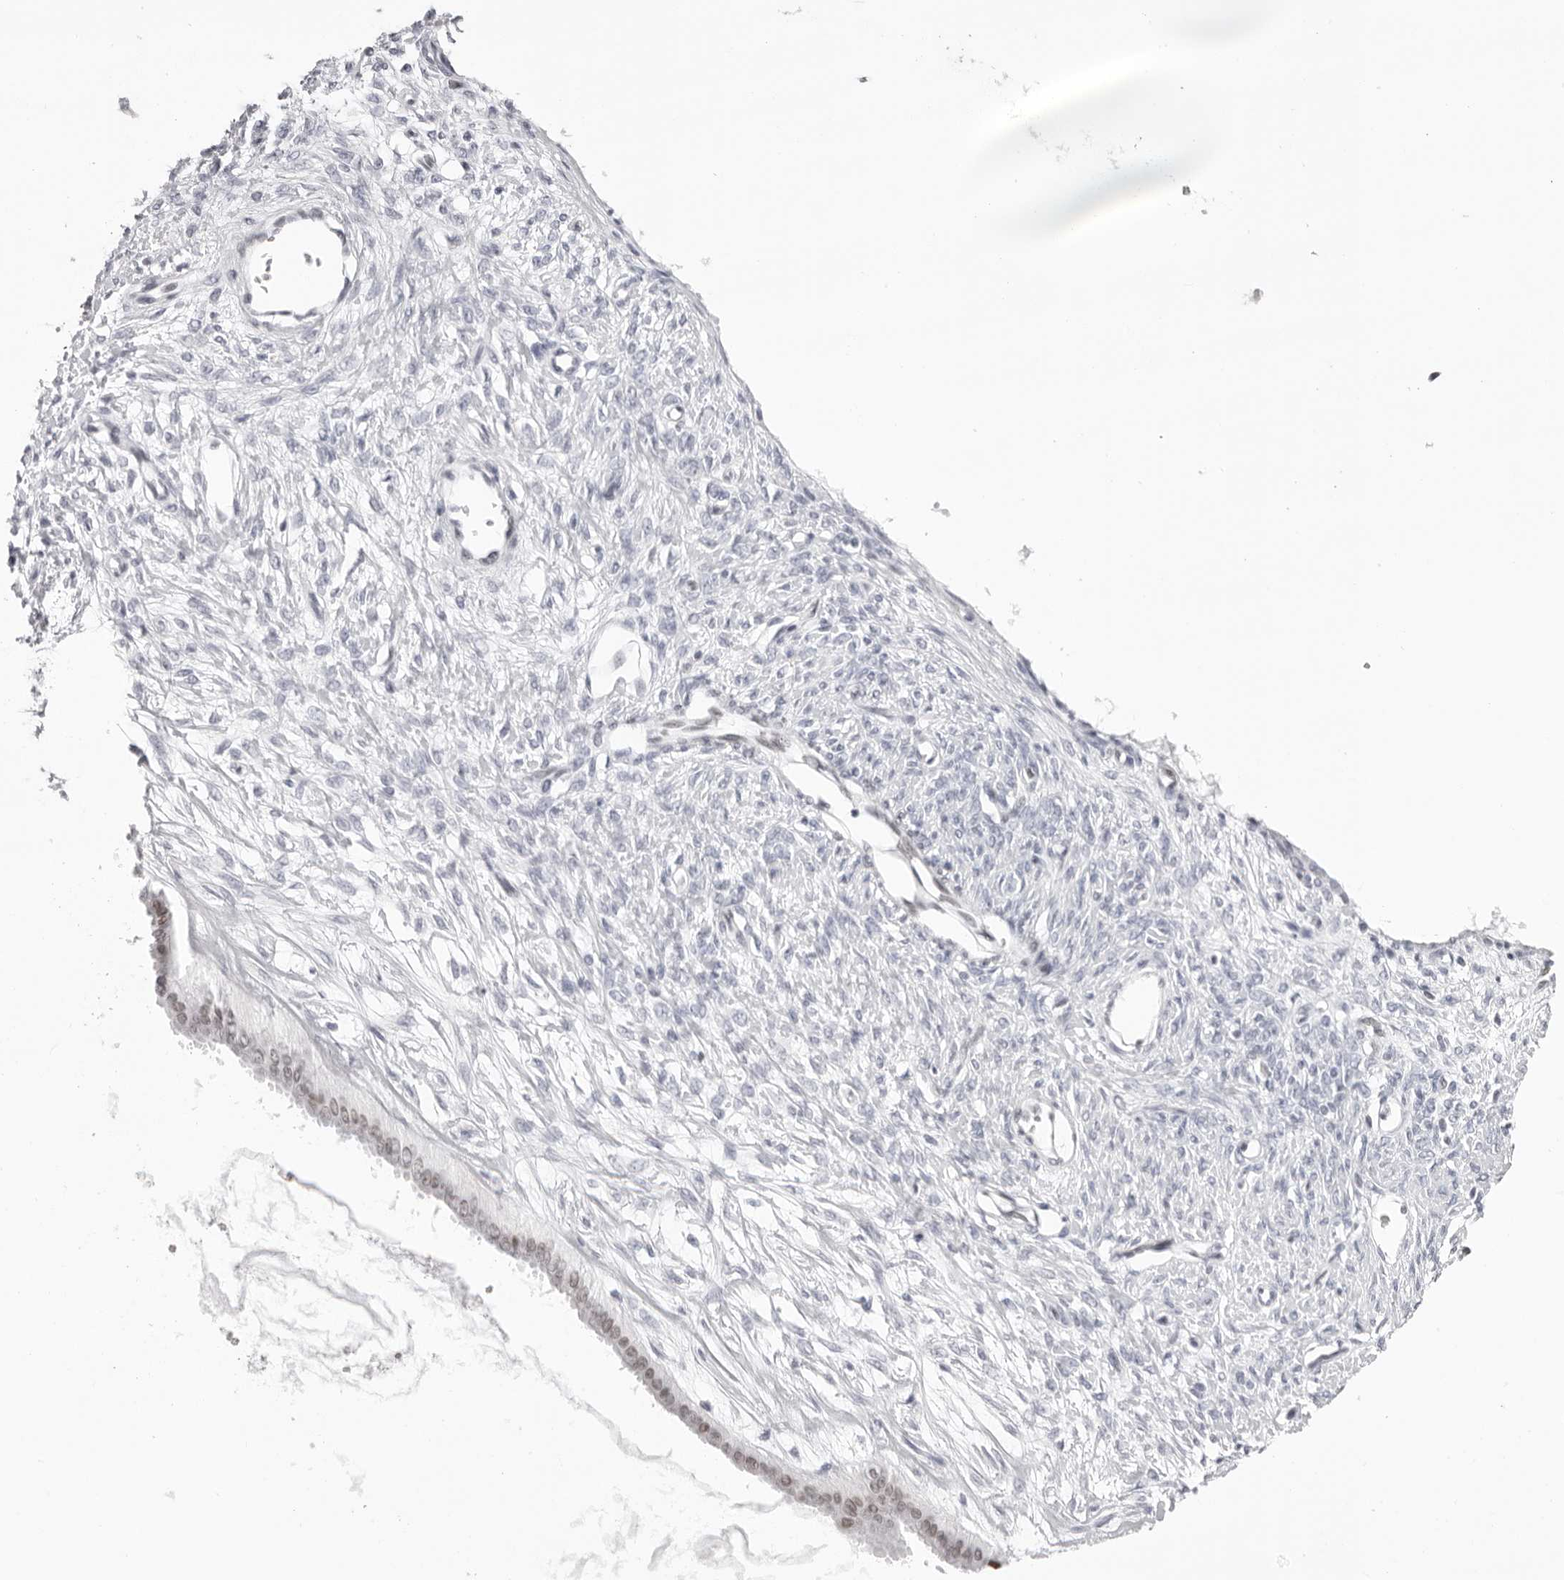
{"staining": {"intensity": "moderate", "quantity": "<25%", "location": "nuclear"}, "tissue": "ovarian cancer", "cell_type": "Tumor cells", "image_type": "cancer", "snomed": [{"axis": "morphology", "description": "Cystadenocarcinoma, mucinous, NOS"}, {"axis": "topography", "description": "Ovary"}], "caption": "Protein expression analysis of ovarian cancer reveals moderate nuclear expression in approximately <25% of tumor cells. The staining was performed using DAB (3,3'-diaminobenzidine), with brown indicating positive protein expression. Nuclei are stained blue with hematoxylin.", "gene": "MAFK", "patient": {"sex": "female", "age": 73}}